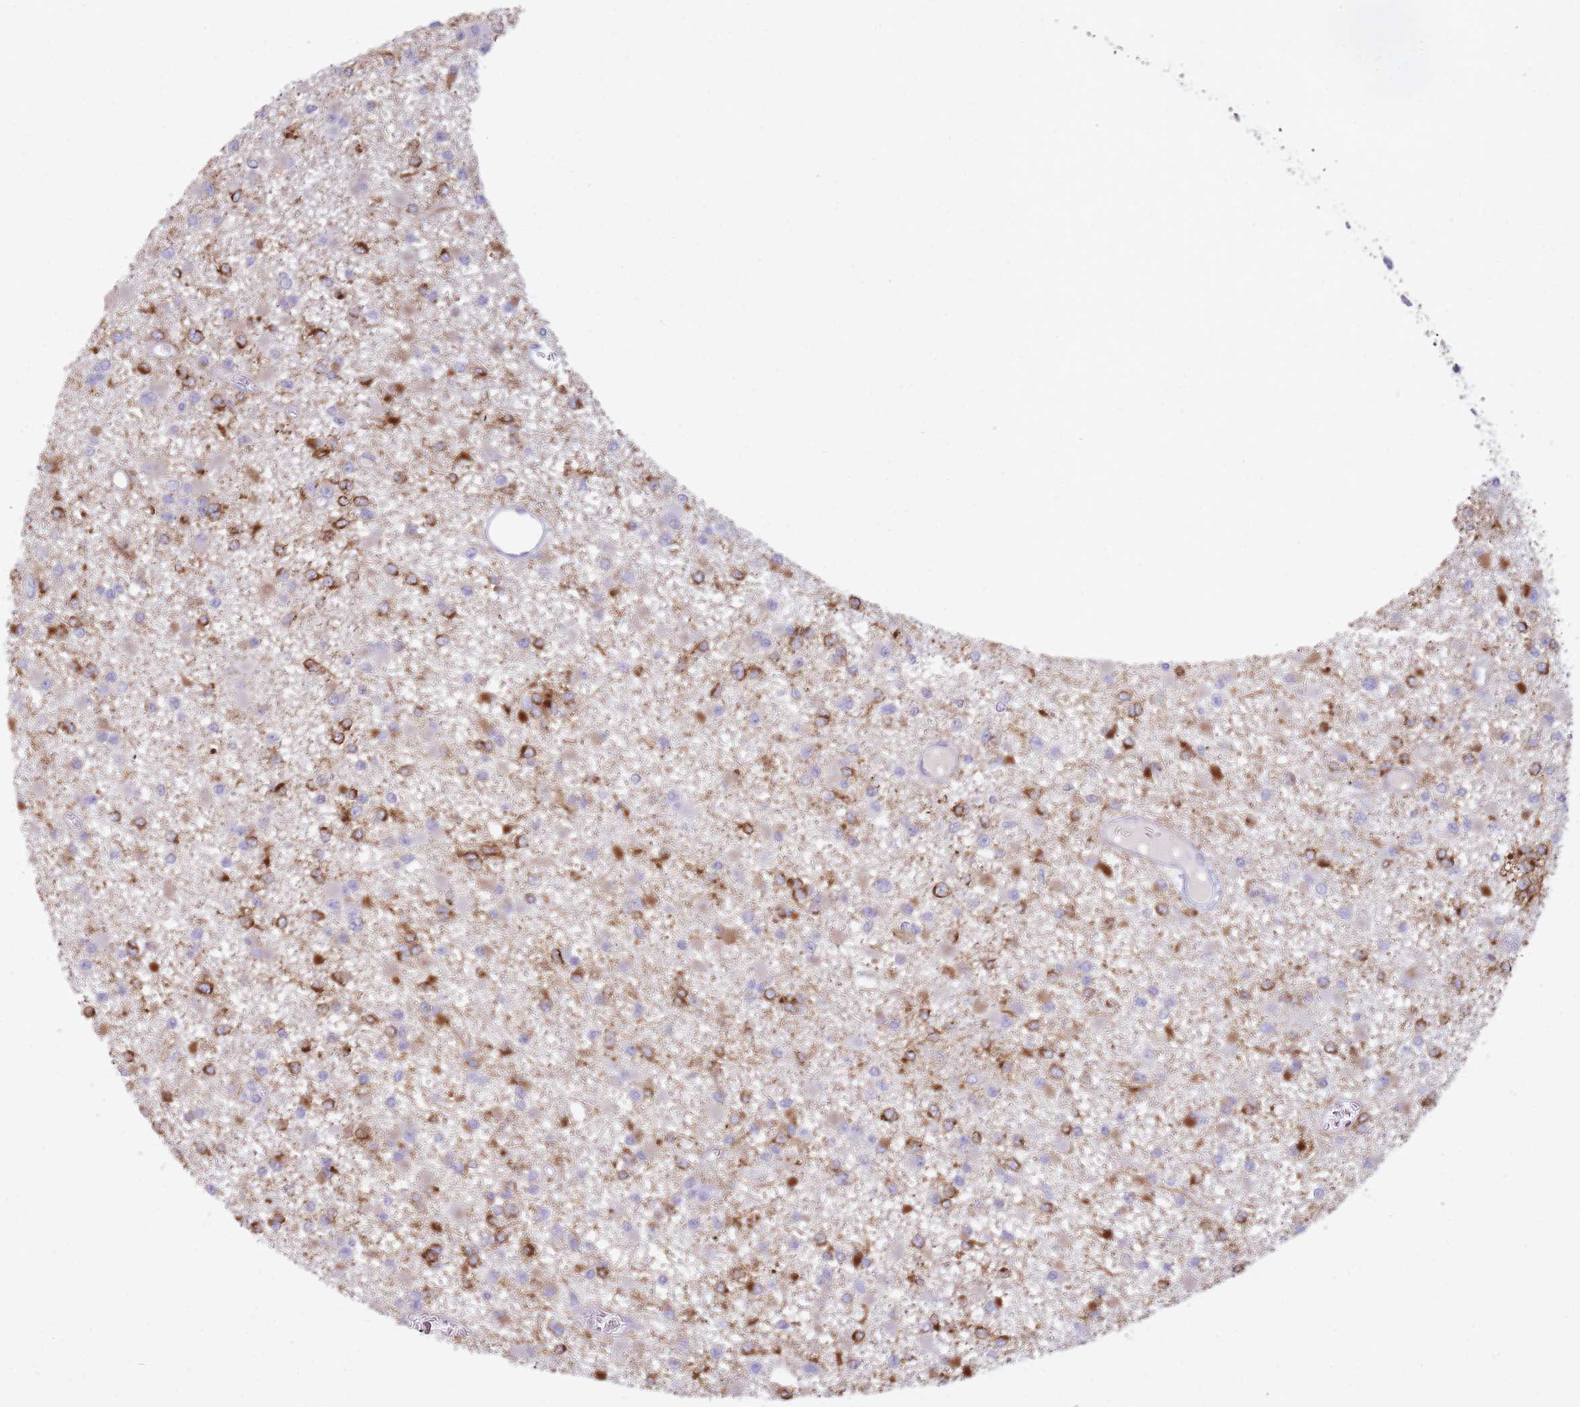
{"staining": {"intensity": "strong", "quantity": "<25%", "location": "cytoplasmic/membranous"}, "tissue": "glioma", "cell_type": "Tumor cells", "image_type": "cancer", "snomed": [{"axis": "morphology", "description": "Glioma, malignant, Low grade"}, {"axis": "topography", "description": "Brain"}], "caption": "Immunohistochemistry (IHC) micrograph of neoplastic tissue: human glioma stained using immunohistochemistry exhibits medium levels of strong protein expression localized specifically in the cytoplasmic/membranous of tumor cells, appearing as a cytoplasmic/membranous brown color.", "gene": "UTP14A", "patient": {"sex": "female", "age": 22}}